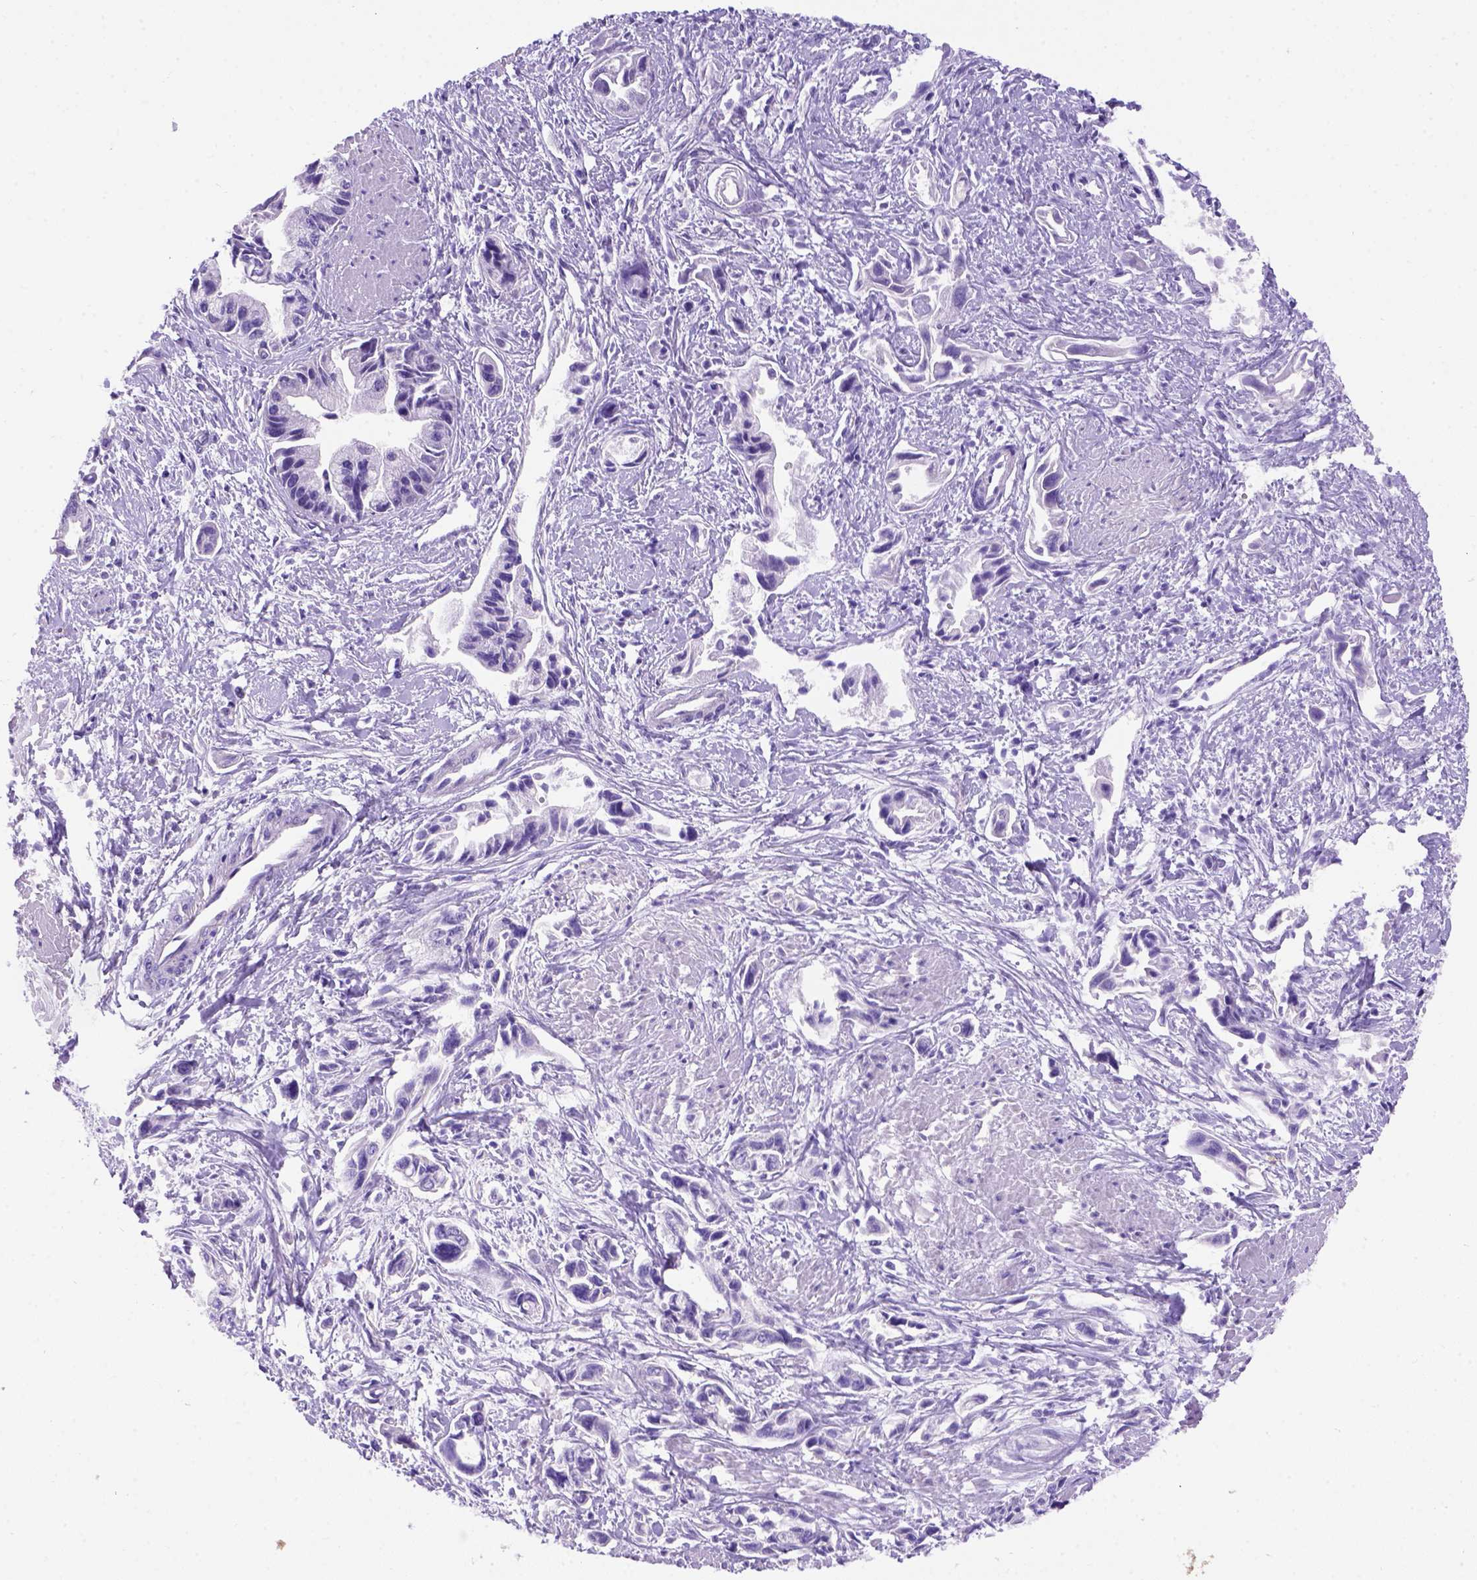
{"staining": {"intensity": "negative", "quantity": "none", "location": "none"}, "tissue": "pancreatic cancer", "cell_type": "Tumor cells", "image_type": "cancer", "snomed": [{"axis": "morphology", "description": "Adenocarcinoma, NOS"}, {"axis": "topography", "description": "Pancreas"}], "caption": "There is no significant expression in tumor cells of pancreatic adenocarcinoma.", "gene": "FOXI1", "patient": {"sex": "female", "age": 61}}